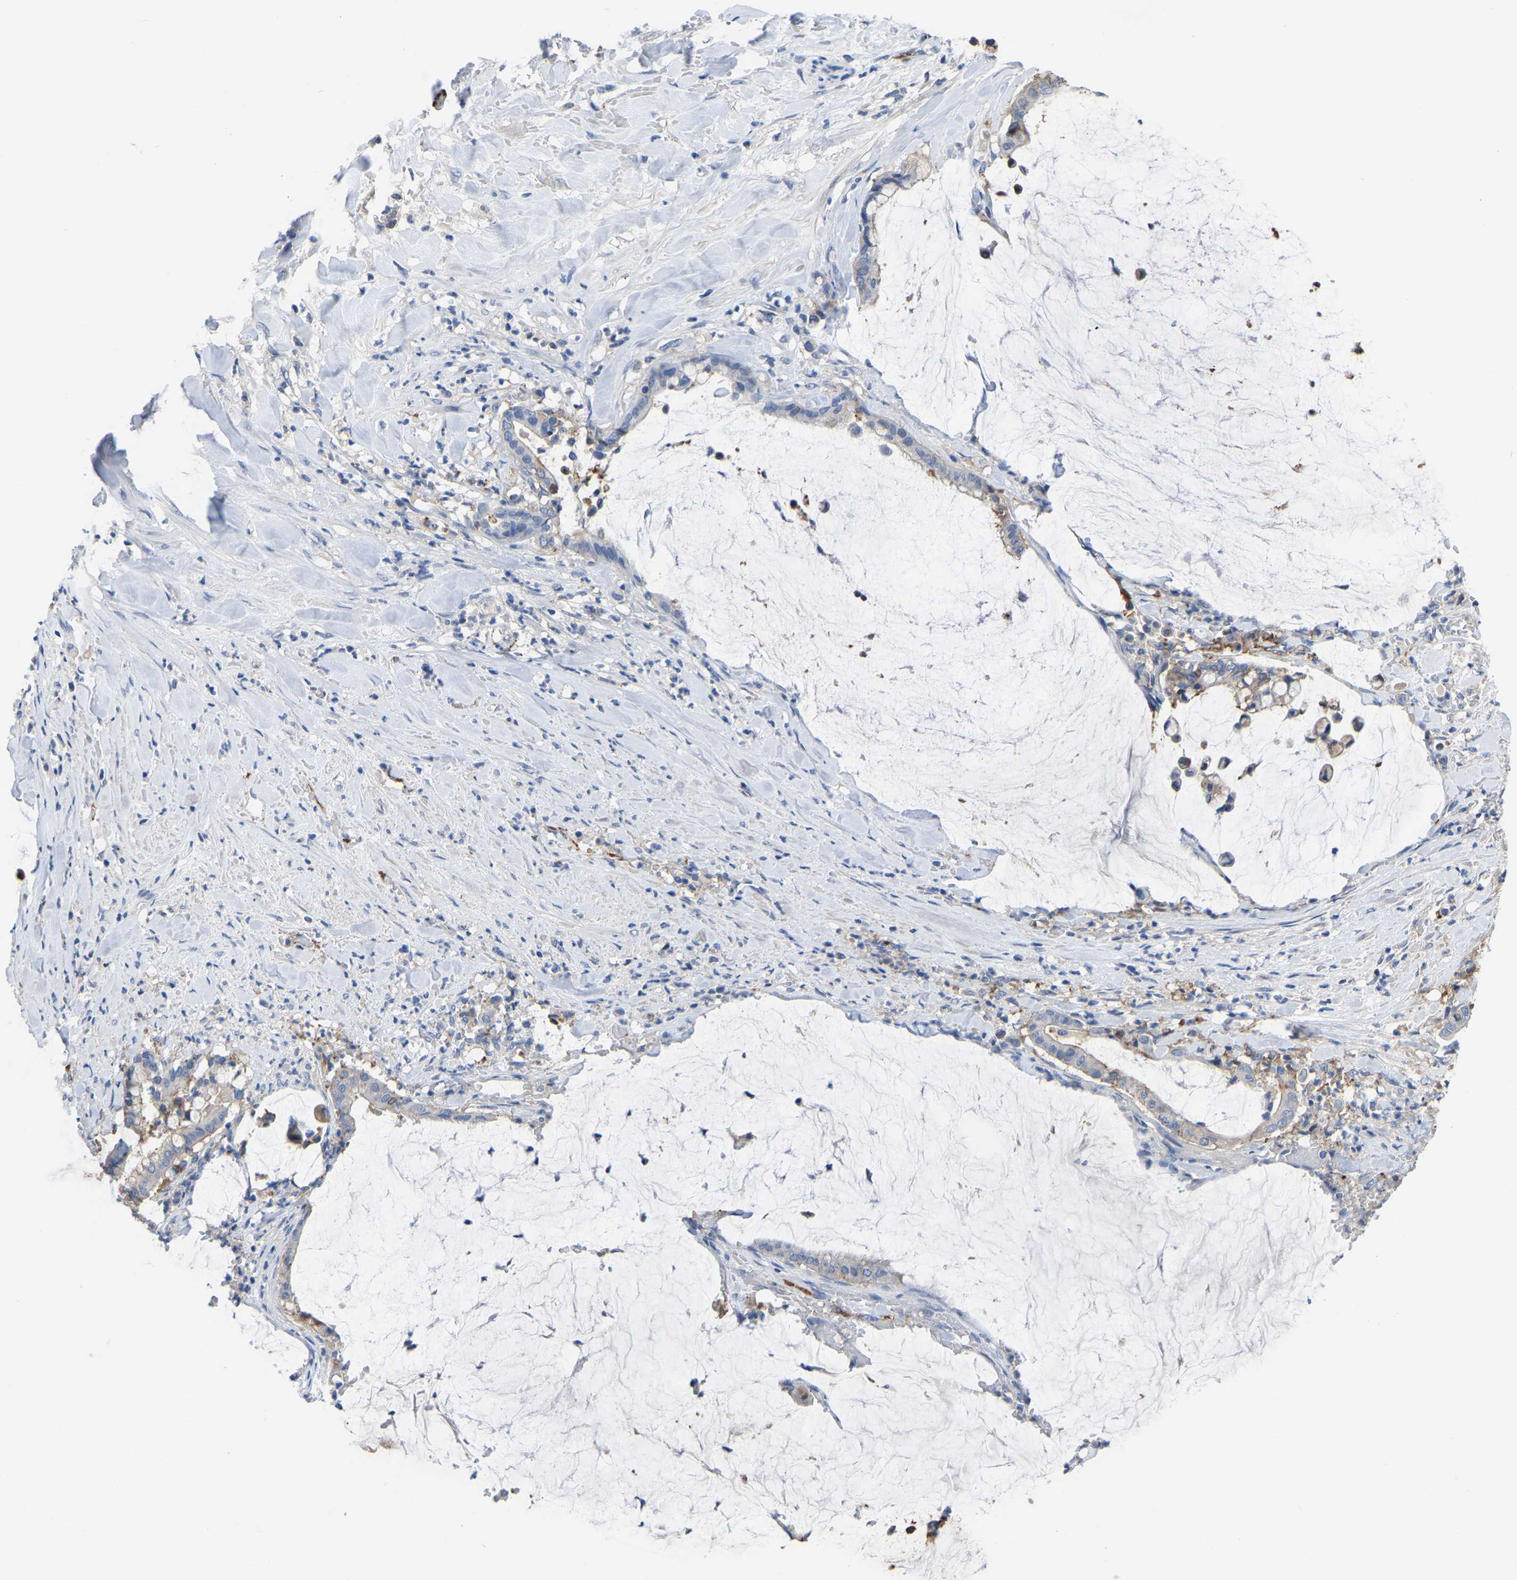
{"staining": {"intensity": "moderate", "quantity": "<25%", "location": "cytoplasmic/membranous"}, "tissue": "pancreatic cancer", "cell_type": "Tumor cells", "image_type": "cancer", "snomed": [{"axis": "morphology", "description": "Adenocarcinoma, NOS"}, {"axis": "topography", "description": "Pancreas"}], "caption": "Immunohistochemical staining of human pancreatic adenocarcinoma demonstrates low levels of moderate cytoplasmic/membranous protein staining in approximately <25% of tumor cells.", "gene": "ZNF449", "patient": {"sex": "male", "age": 41}}